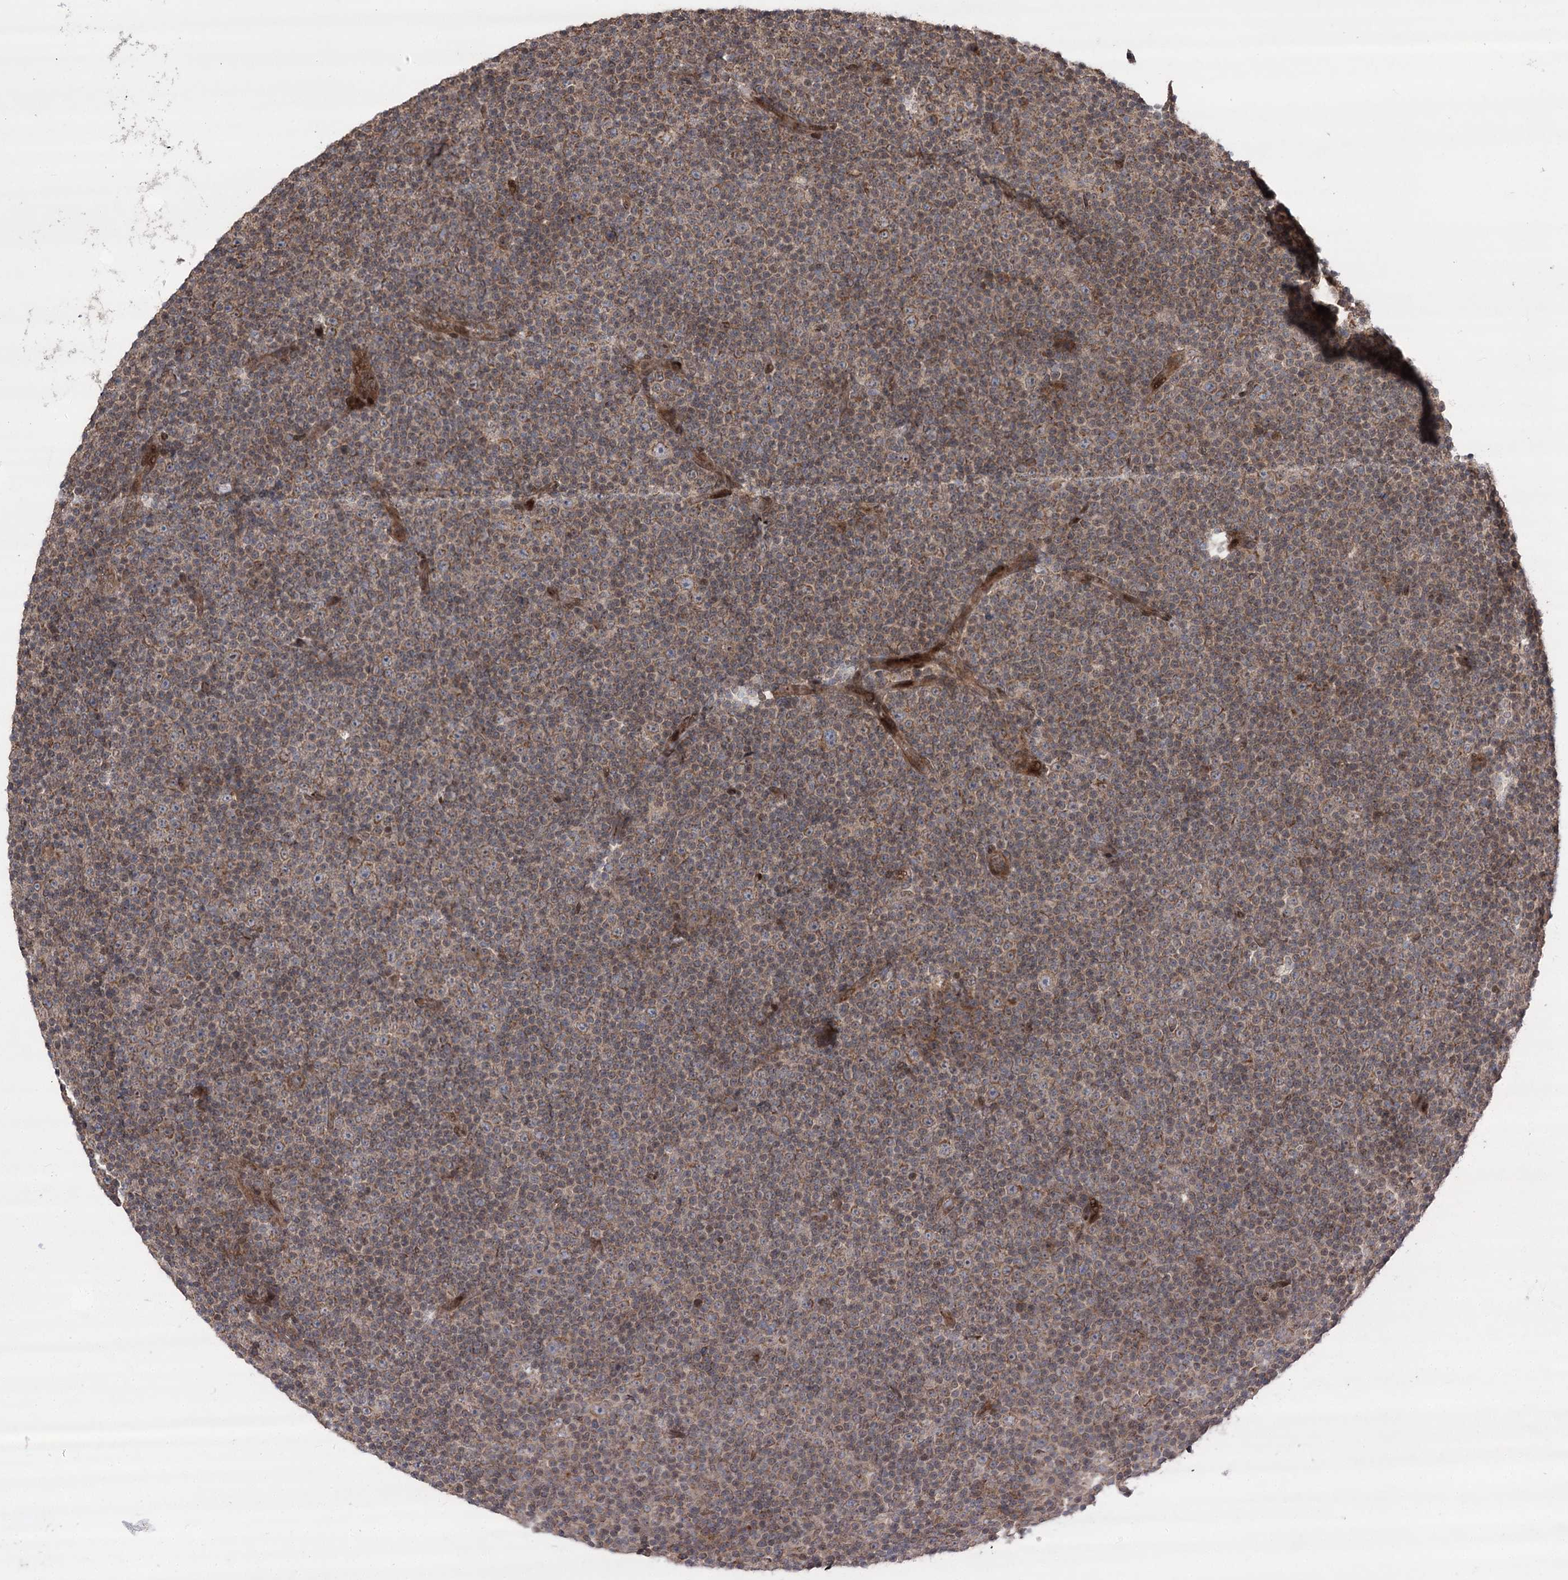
{"staining": {"intensity": "weak", "quantity": "25%-75%", "location": "cytoplasmic/membranous"}, "tissue": "lymphoma", "cell_type": "Tumor cells", "image_type": "cancer", "snomed": [{"axis": "morphology", "description": "Malignant lymphoma, non-Hodgkin's type, Low grade"}, {"axis": "topography", "description": "Lymph node"}], "caption": "This is an image of IHC staining of lymphoma, which shows weak positivity in the cytoplasmic/membranous of tumor cells.", "gene": "TENM2", "patient": {"sex": "female", "age": 67}}